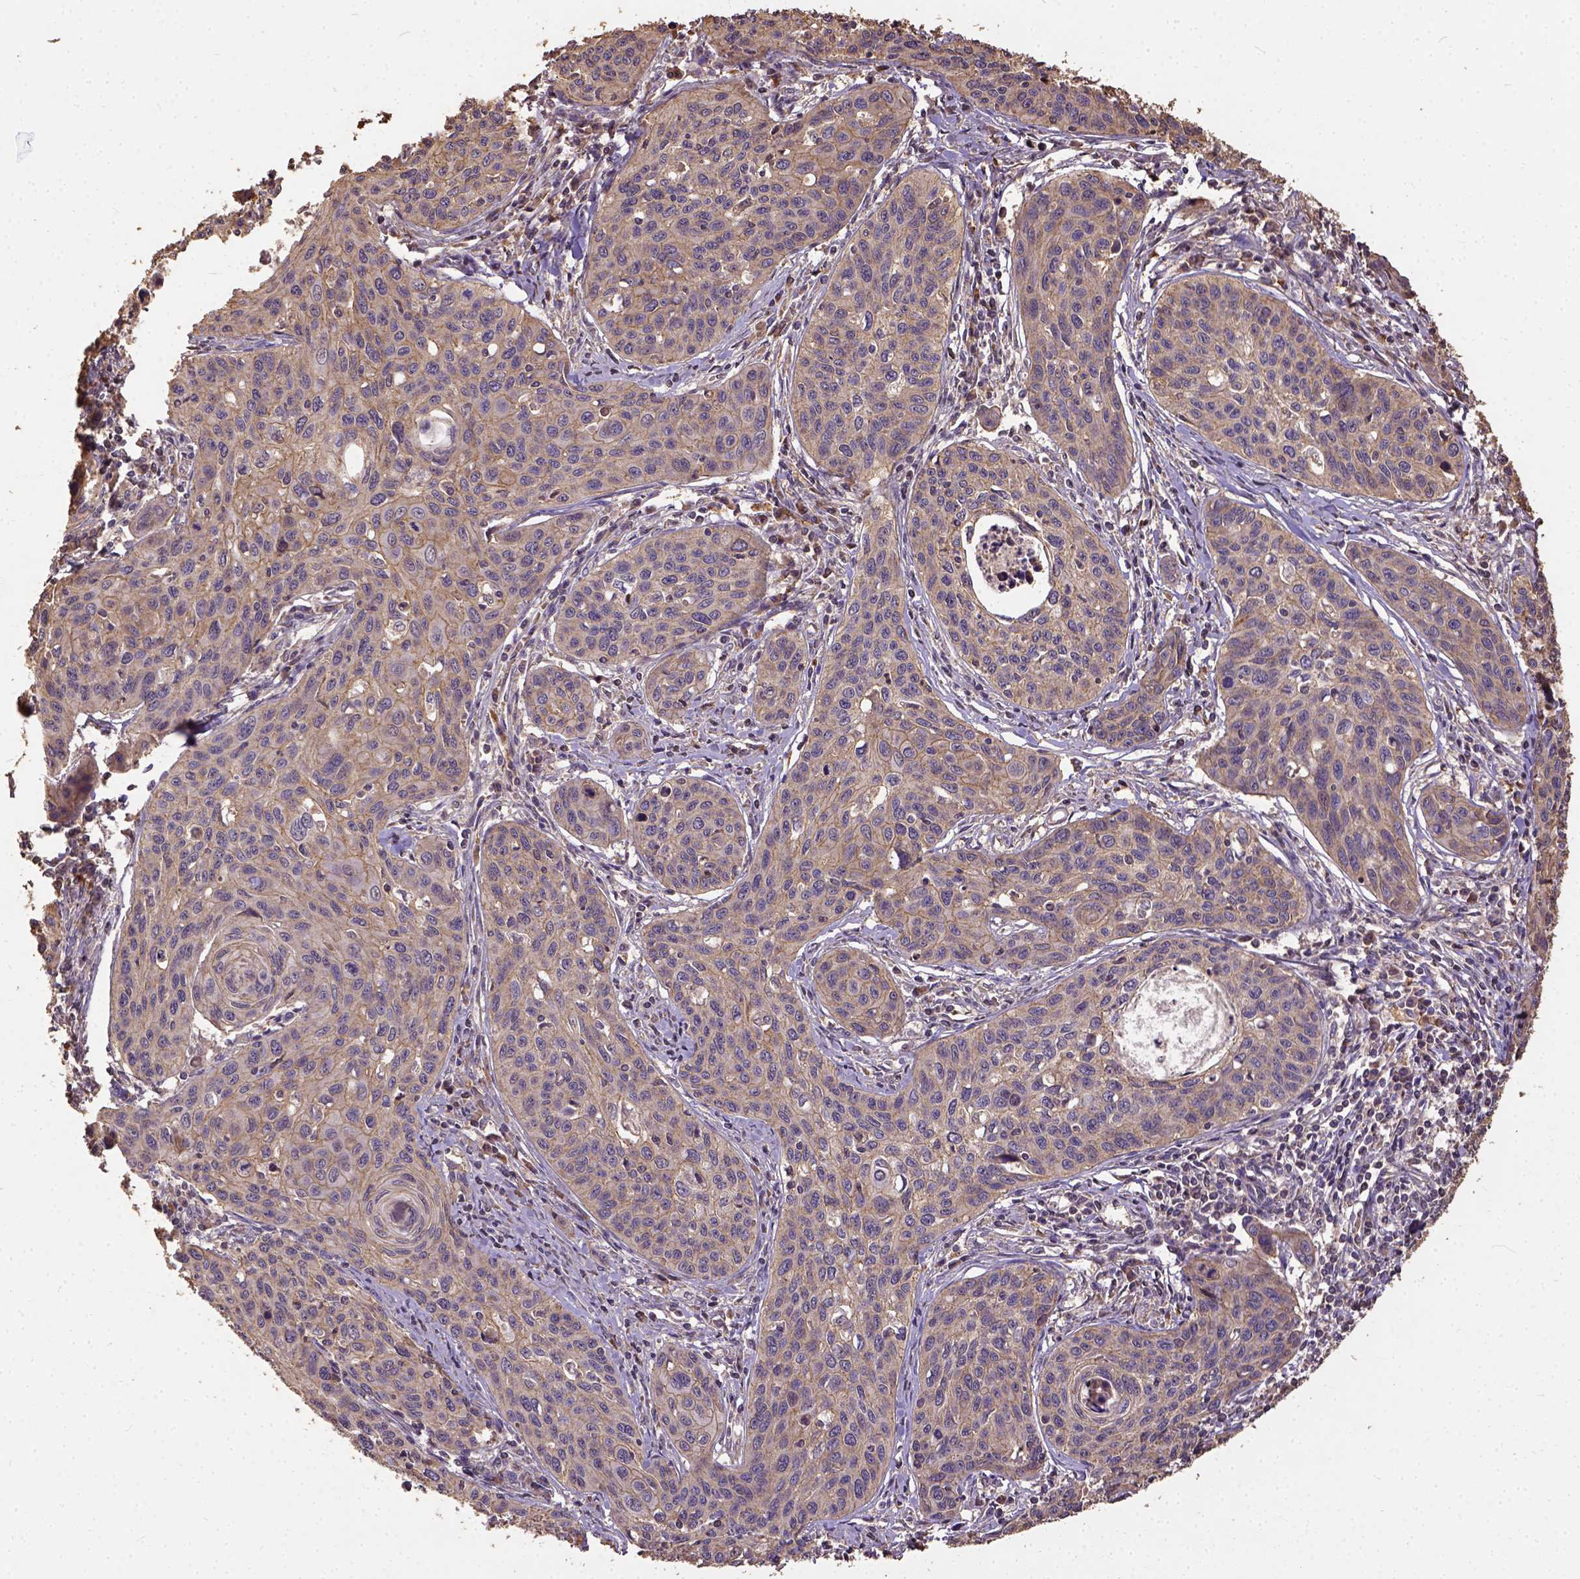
{"staining": {"intensity": "weak", "quantity": ">75%", "location": "cytoplasmic/membranous"}, "tissue": "cervical cancer", "cell_type": "Tumor cells", "image_type": "cancer", "snomed": [{"axis": "morphology", "description": "Squamous cell carcinoma, NOS"}, {"axis": "topography", "description": "Cervix"}], "caption": "Squamous cell carcinoma (cervical) tissue shows weak cytoplasmic/membranous staining in approximately >75% of tumor cells", "gene": "ATP1B3", "patient": {"sex": "female", "age": 31}}